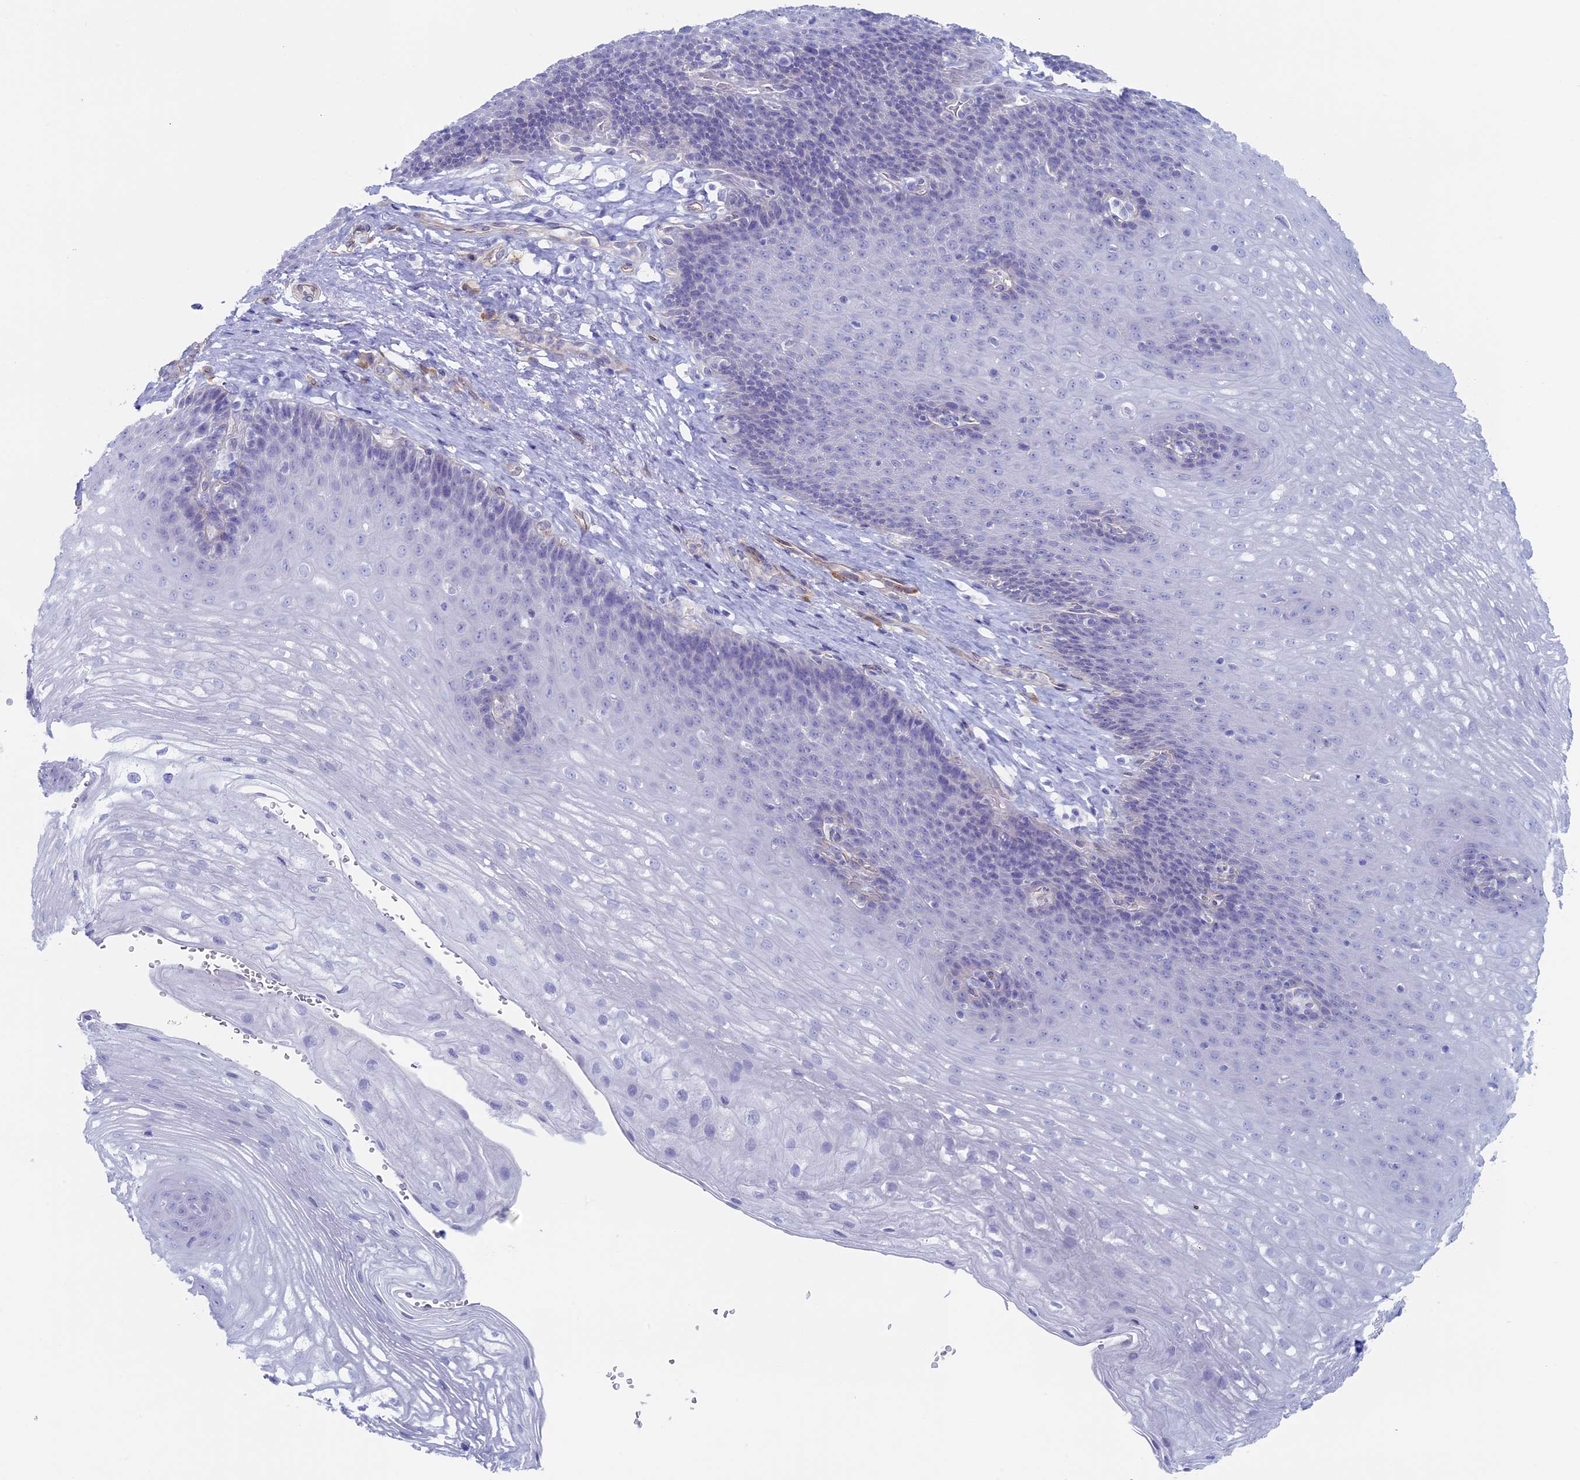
{"staining": {"intensity": "negative", "quantity": "none", "location": "none"}, "tissue": "esophagus", "cell_type": "Squamous epithelial cells", "image_type": "normal", "snomed": [{"axis": "morphology", "description": "Normal tissue, NOS"}, {"axis": "topography", "description": "Esophagus"}], "caption": "This is a image of immunohistochemistry staining of normal esophagus, which shows no staining in squamous epithelial cells.", "gene": "MAGEB6", "patient": {"sex": "female", "age": 66}}